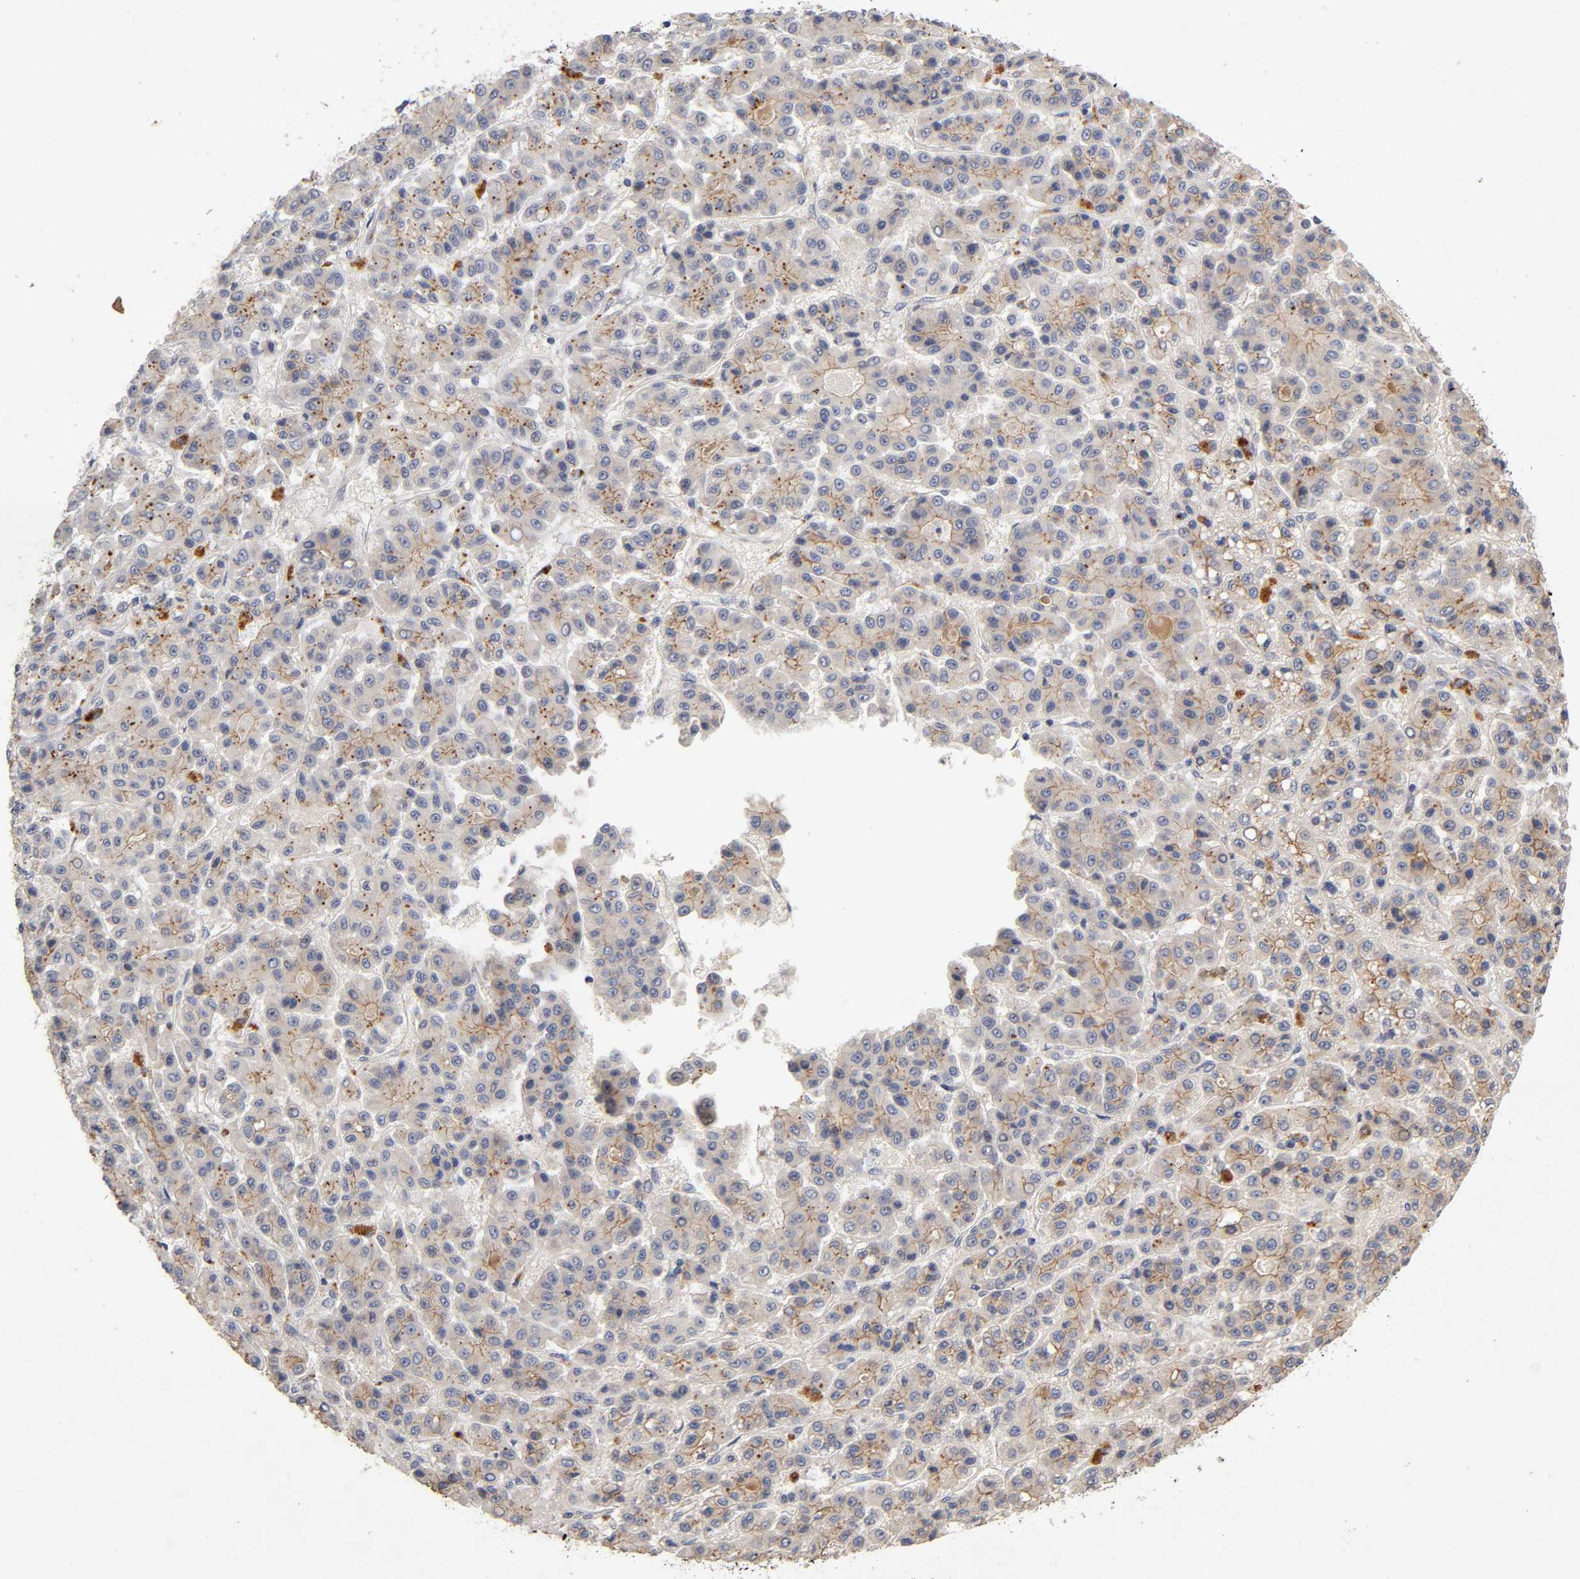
{"staining": {"intensity": "moderate", "quantity": ">75%", "location": "cytoplasmic/membranous"}, "tissue": "liver cancer", "cell_type": "Tumor cells", "image_type": "cancer", "snomed": [{"axis": "morphology", "description": "Carcinoma, Hepatocellular, NOS"}, {"axis": "topography", "description": "Liver"}], "caption": "The photomicrograph demonstrates immunohistochemical staining of liver hepatocellular carcinoma. There is moderate cytoplasmic/membranous expression is identified in approximately >75% of tumor cells.", "gene": "PDZD11", "patient": {"sex": "male", "age": 70}}